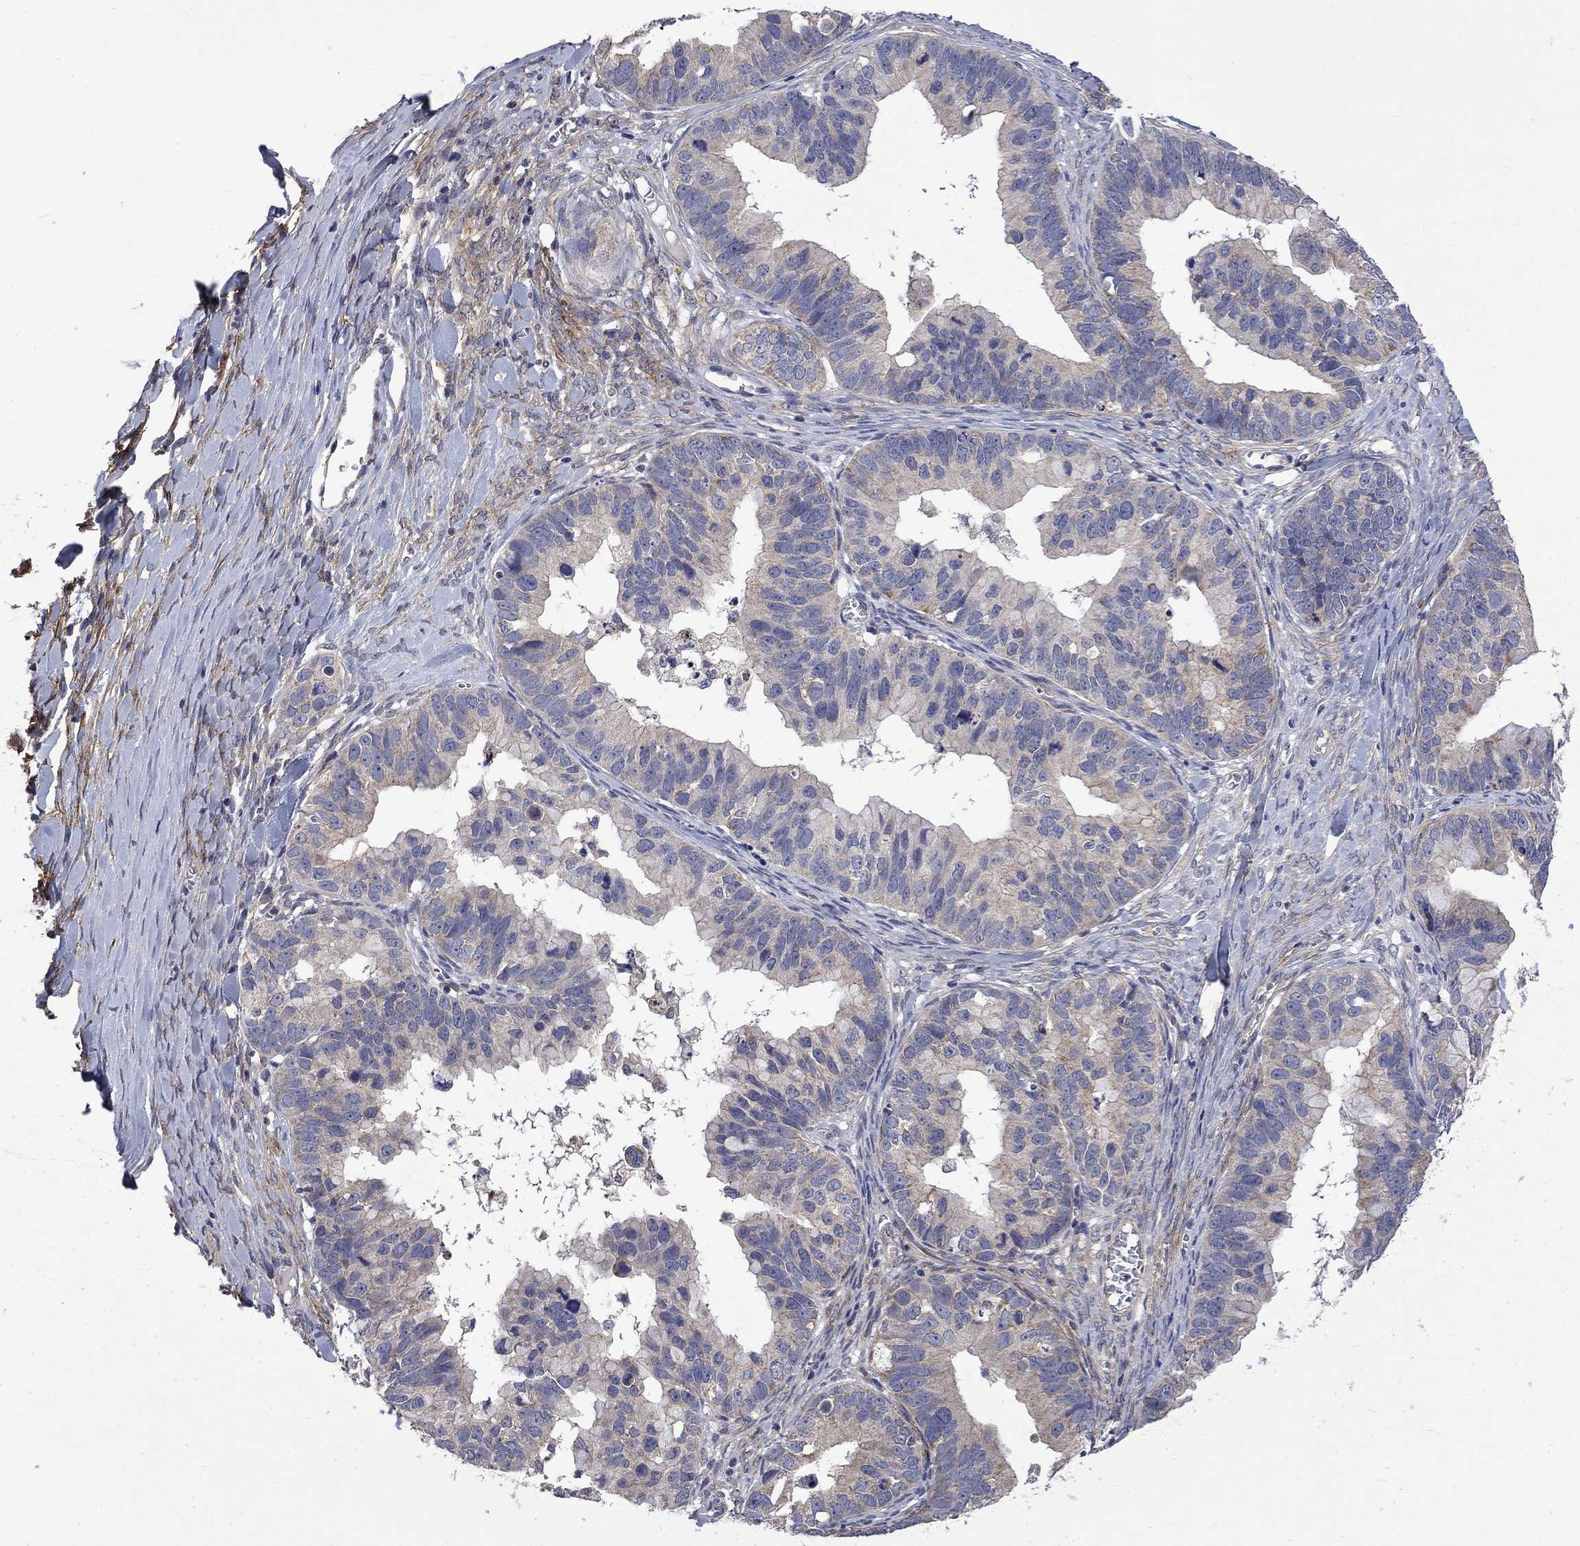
{"staining": {"intensity": "weak", "quantity": "<25%", "location": "cytoplasmic/membranous"}, "tissue": "ovarian cancer", "cell_type": "Tumor cells", "image_type": "cancer", "snomed": [{"axis": "morphology", "description": "Cystadenocarcinoma, mucinous, NOS"}, {"axis": "topography", "description": "Ovary"}], "caption": "There is no significant expression in tumor cells of ovarian cancer. (DAB (3,3'-diaminobenzidine) IHC with hematoxylin counter stain).", "gene": "HSPA12A", "patient": {"sex": "female", "age": 76}}